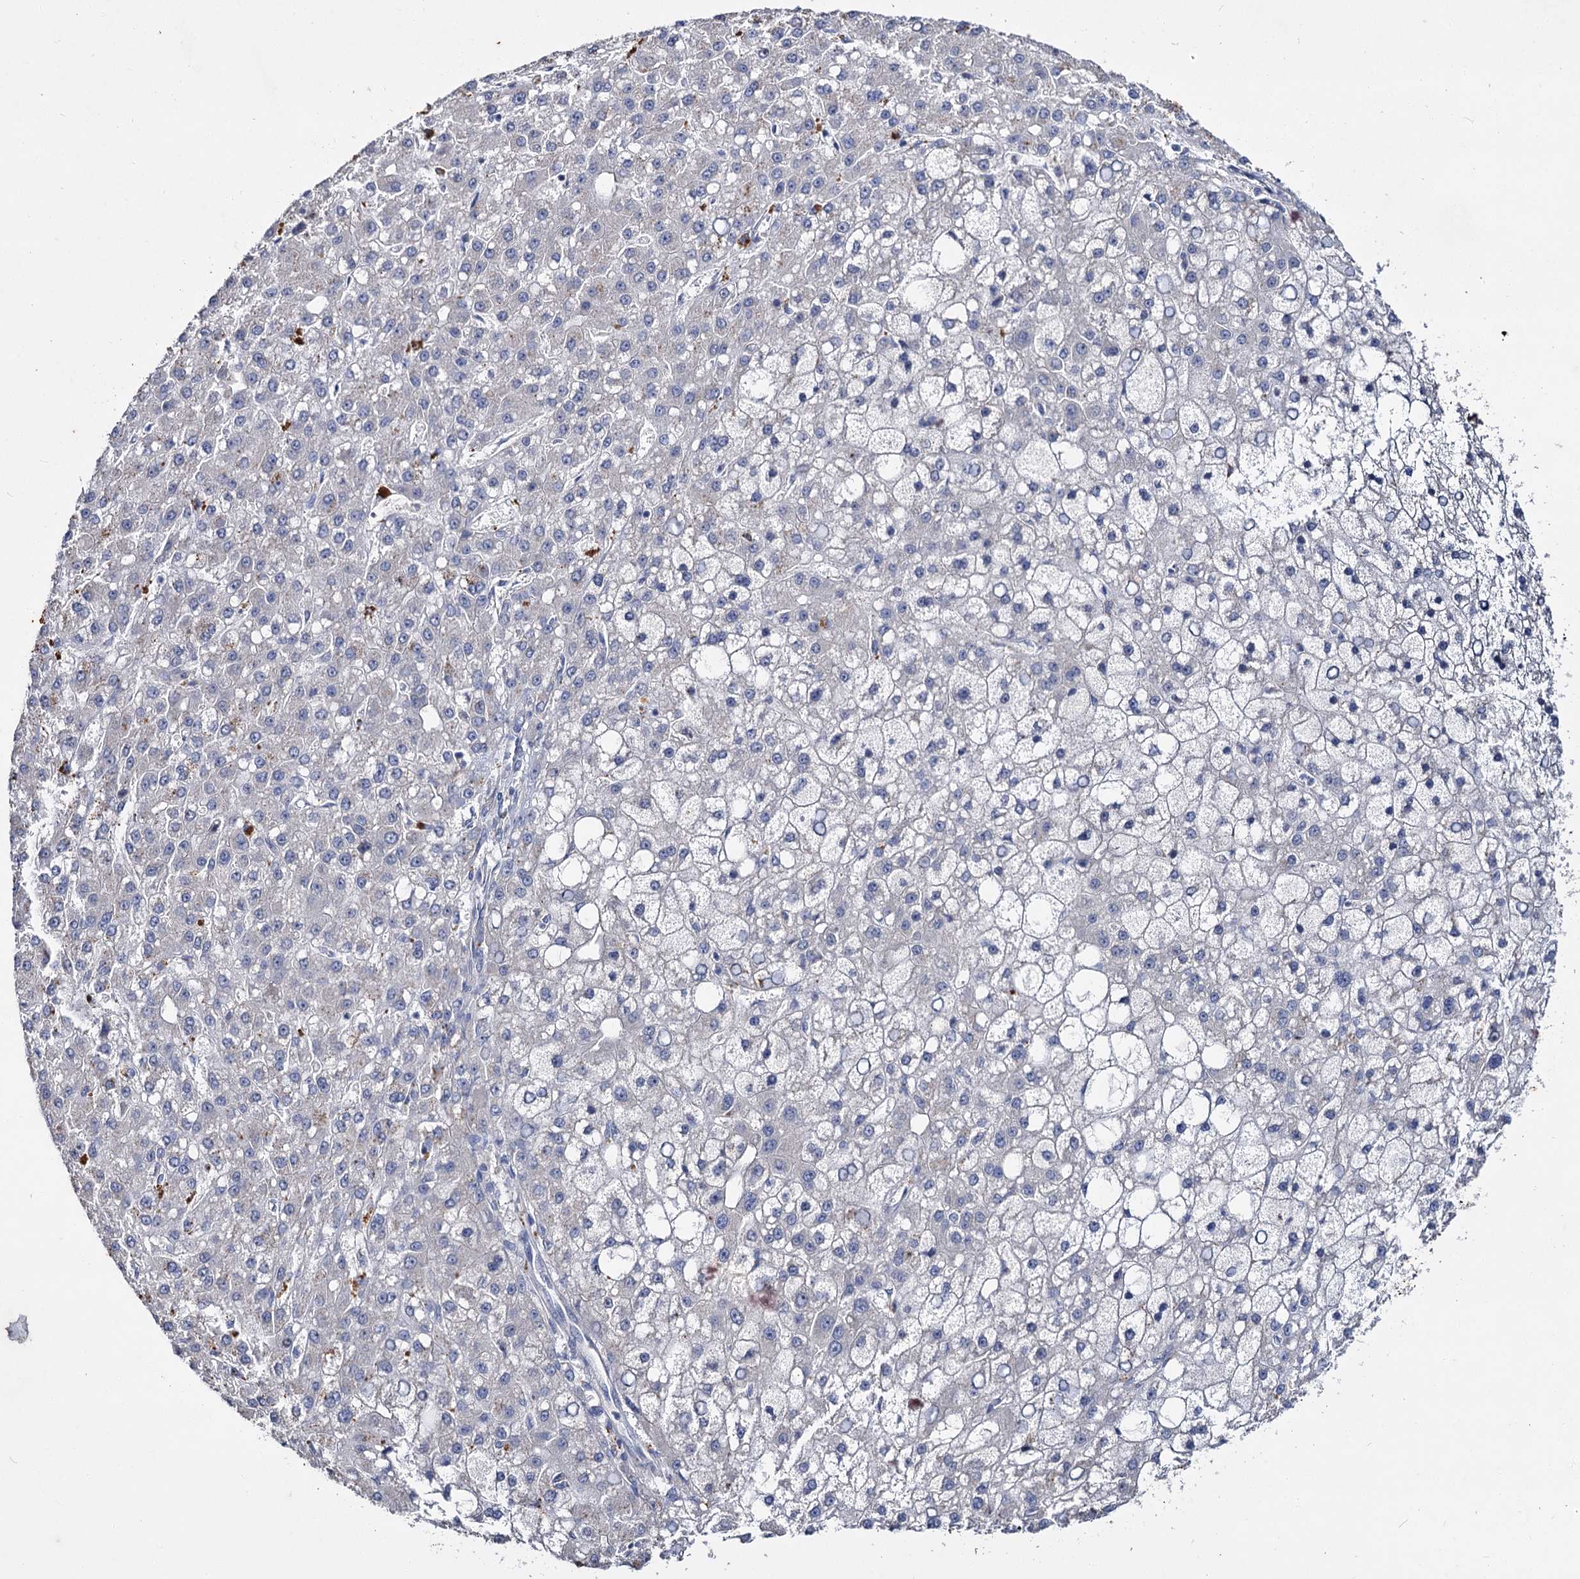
{"staining": {"intensity": "negative", "quantity": "none", "location": "none"}, "tissue": "liver cancer", "cell_type": "Tumor cells", "image_type": "cancer", "snomed": [{"axis": "morphology", "description": "Carcinoma, Hepatocellular, NOS"}, {"axis": "topography", "description": "Liver"}], "caption": "High magnification brightfield microscopy of liver cancer stained with DAB (3,3'-diaminobenzidine) (brown) and counterstained with hematoxylin (blue): tumor cells show no significant expression. Brightfield microscopy of IHC stained with DAB (brown) and hematoxylin (blue), captured at high magnification.", "gene": "ATP9A", "patient": {"sex": "male", "age": 67}}